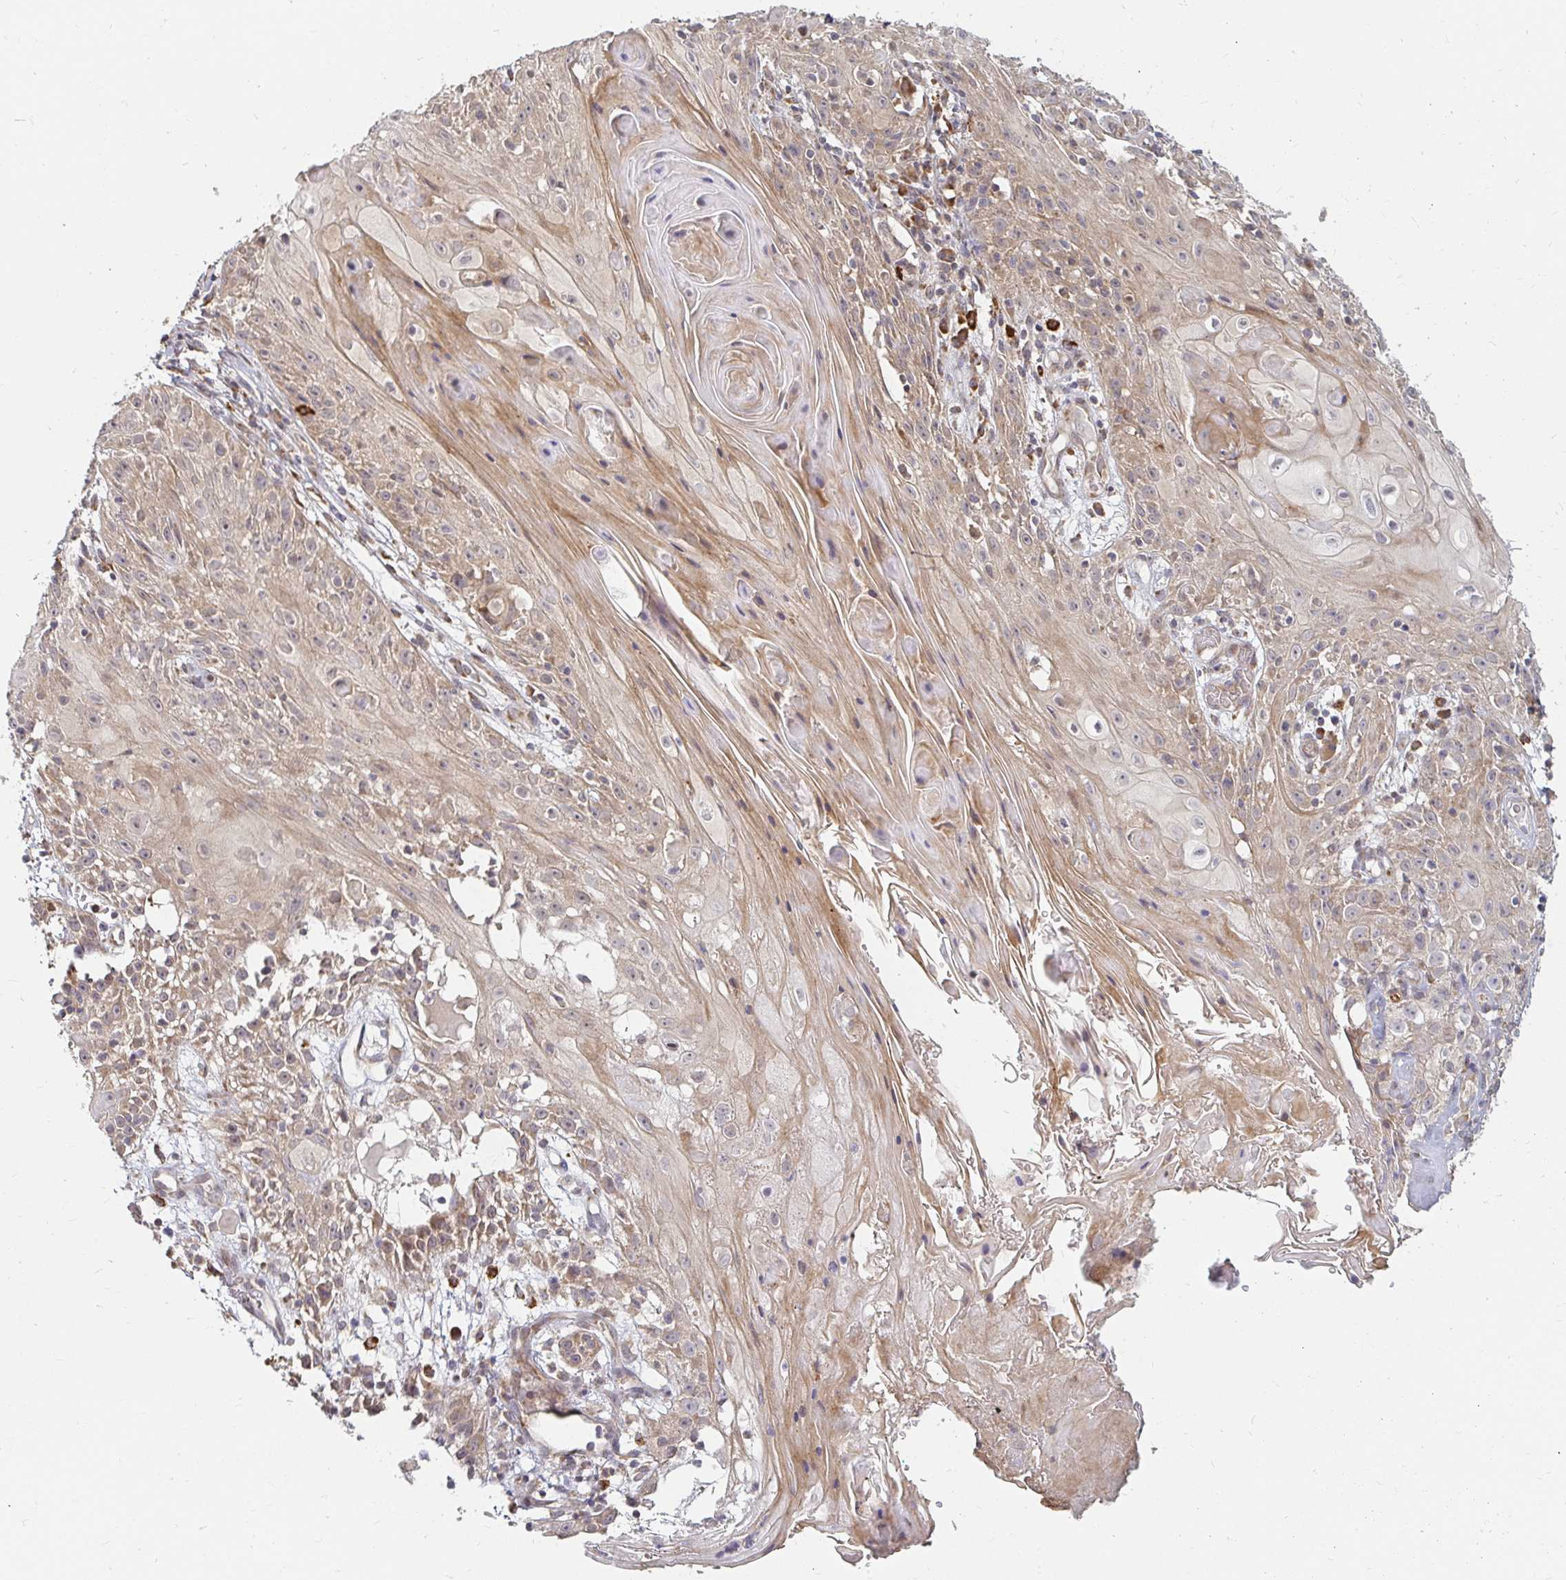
{"staining": {"intensity": "weak", "quantity": "25%-75%", "location": "cytoplasmic/membranous"}, "tissue": "skin cancer", "cell_type": "Tumor cells", "image_type": "cancer", "snomed": [{"axis": "morphology", "description": "Squamous cell carcinoma, NOS"}, {"axis": "topography", "description": "Skin"}, {"axis": "topography", "description": "Vulva"}], "caption": "A micrograph of skin squamous cell carcinoma stained for a protein shows weak cytoplasmic/membranous brown staining in tumor cells.", "gene": "CAST", "patient": {"sex": "female", "age": 76}}